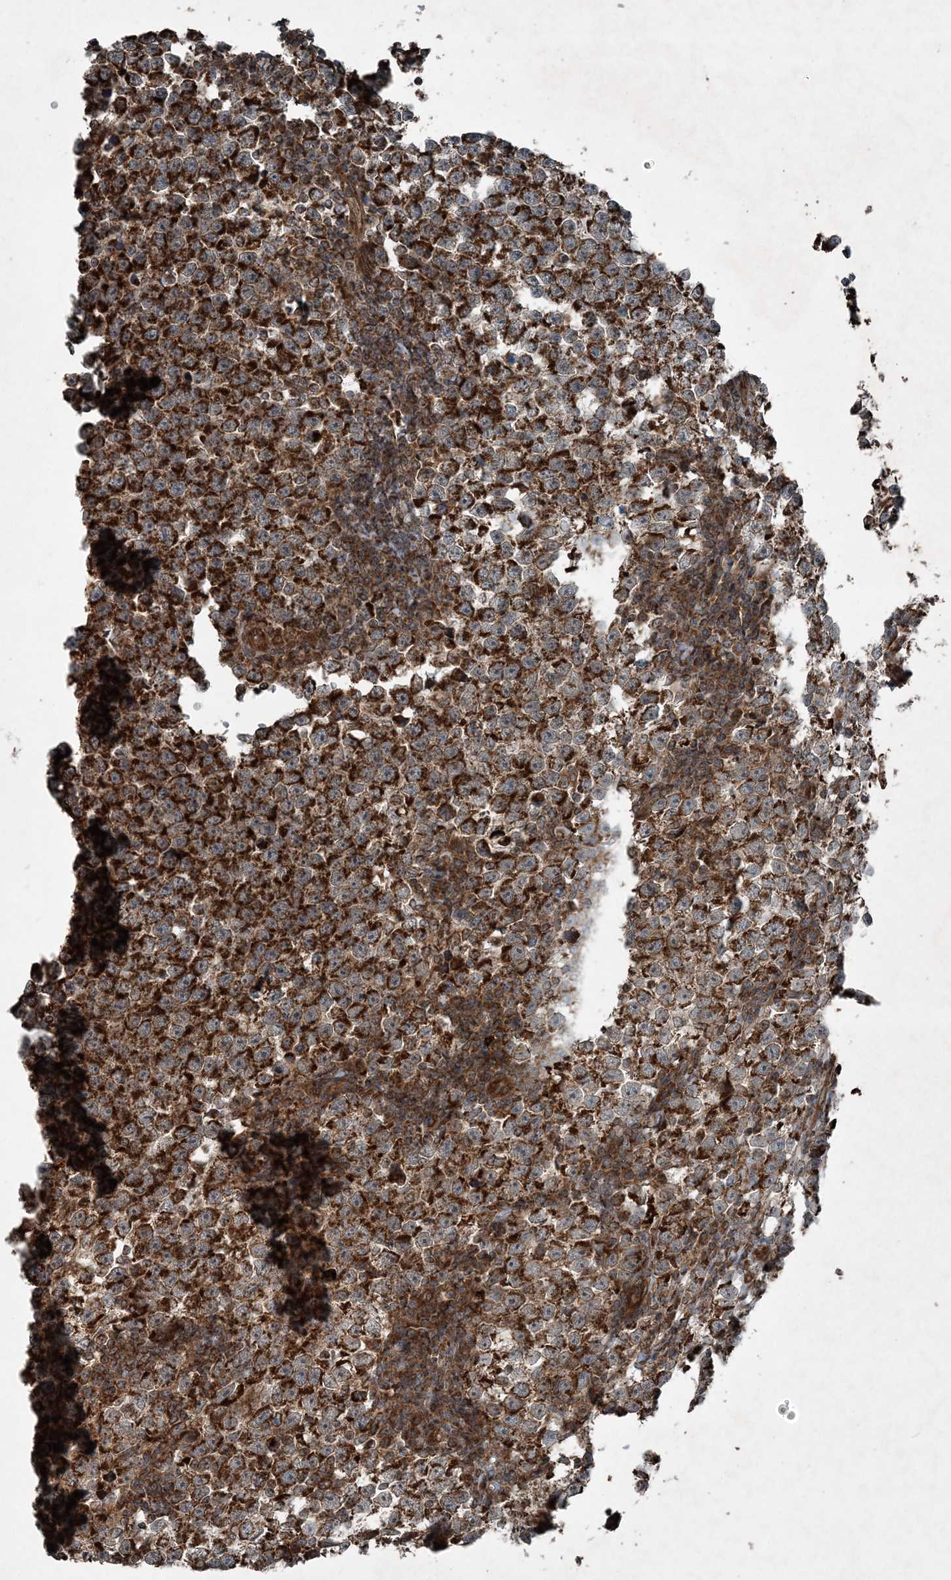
{"staining": {"intensity": "strong", "quantity": ">75%", "location": "cytoplasmic/membranous"}, "tissue": "testis cancer", "cell_type": "Tumor cells", "image_type": "cancer", "snomed": [{"axis": "morphology", "description": "Normal tissue, NOS"}, {"axis": "morphology", "description": "Seminoma, NOS"}, {"axis": "topography", "description": "Testis"}], "caption": "Strong cytoplasmic/membranous staining for a protein is identified in about >75% of tumor cells of seminoma (testis) using immunohistochemistry (IHC).", "gene": "COPS7B", "patient": {"sex": "male", "age": 43}}